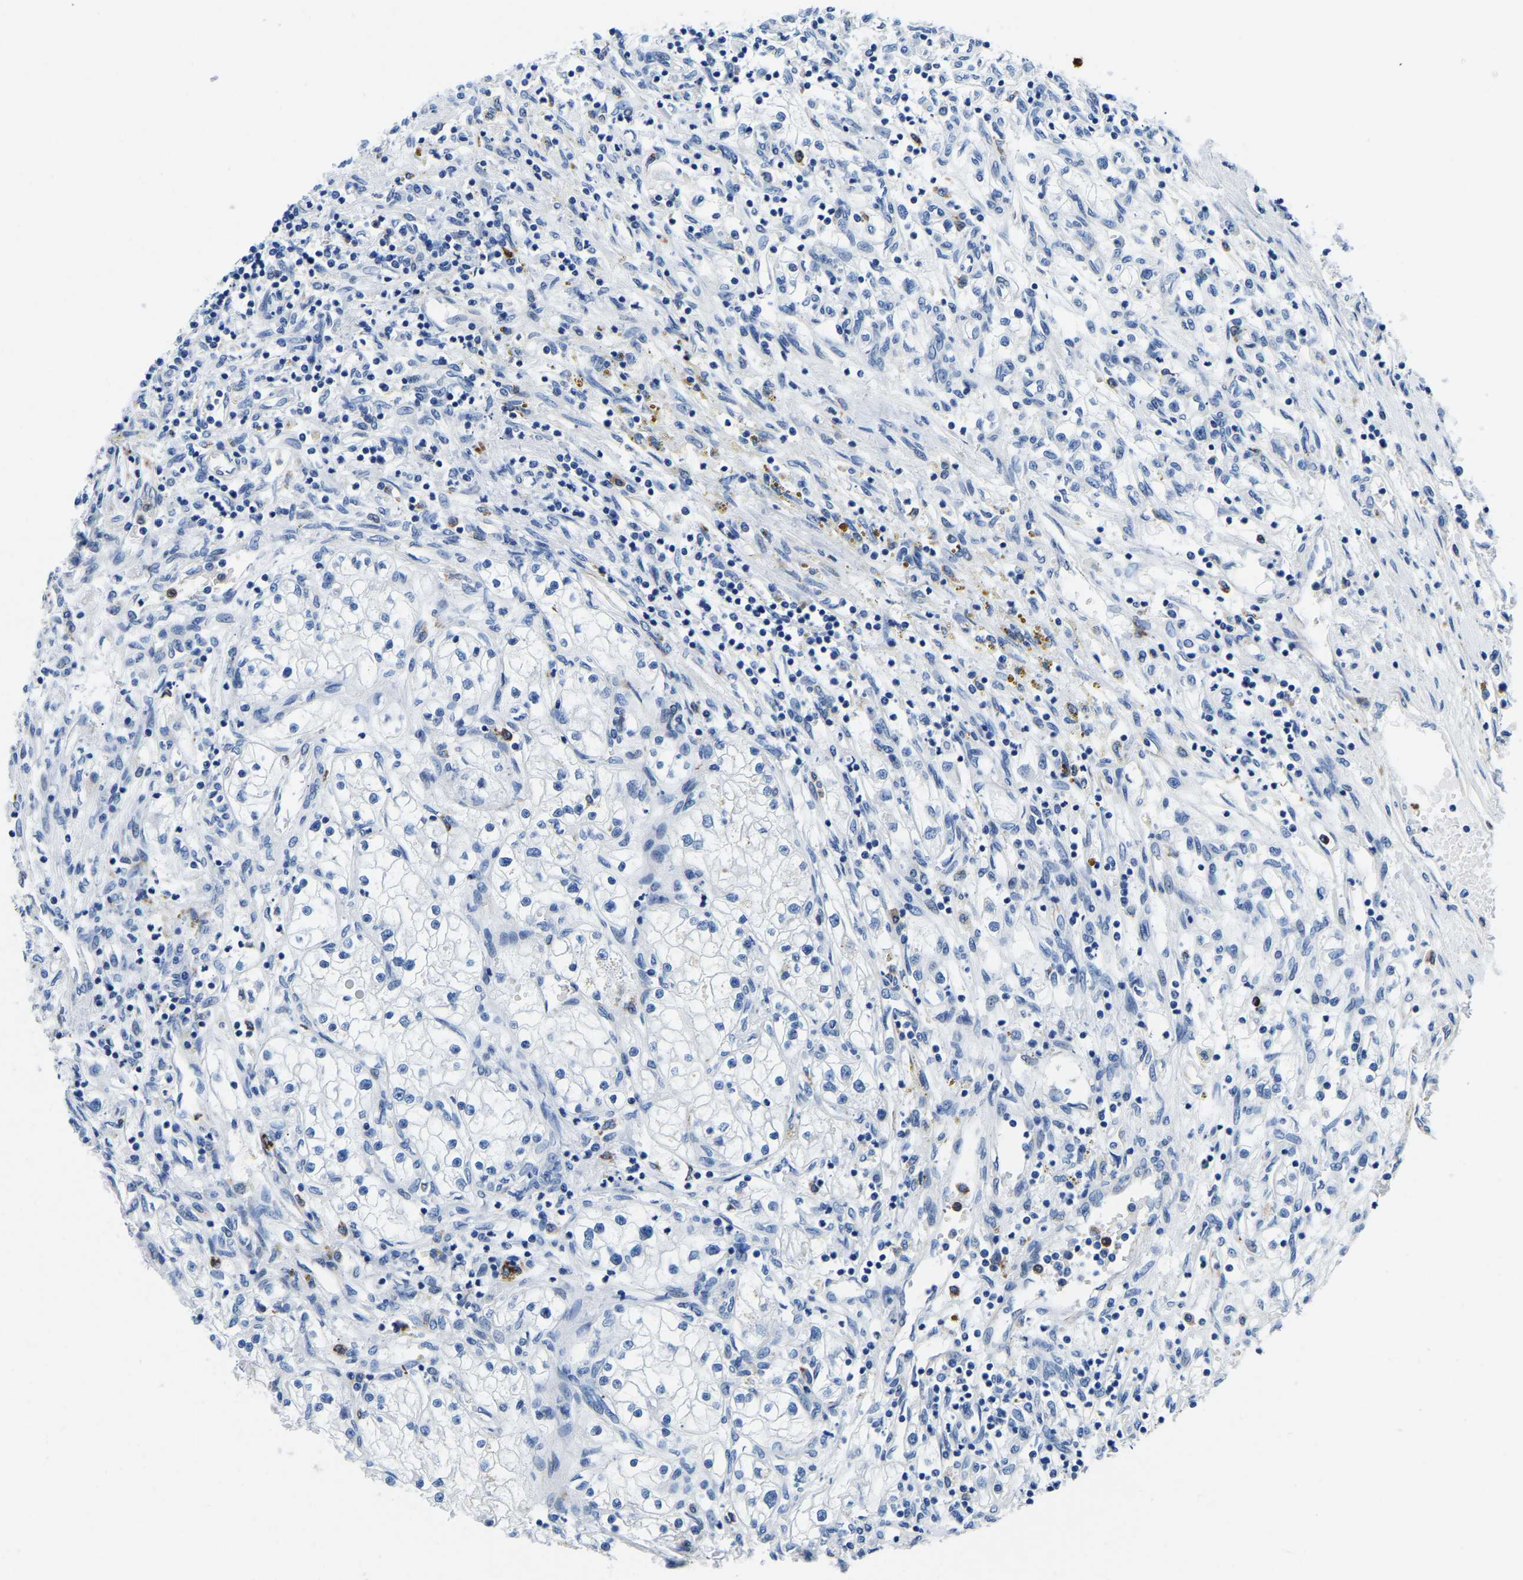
{"staining": {"intensity": "negative", "quantity": "none", "location": "none"}, "tissue": "renal cancer", "cell_type": "Tumor cells", "image_type": "cancer", "snomed": [{"axis": "morphology", "description": "Adenocarcinoma, NOS"}, {"axis": "topography", "description": "Kidney"}], "caption": "Photomicrograph shows no significant protein staining in tumor cells of renal cancer (adenocarcinoma).", "gene": "MS4A3", "patient": {"sex": "male", "age": 68}}